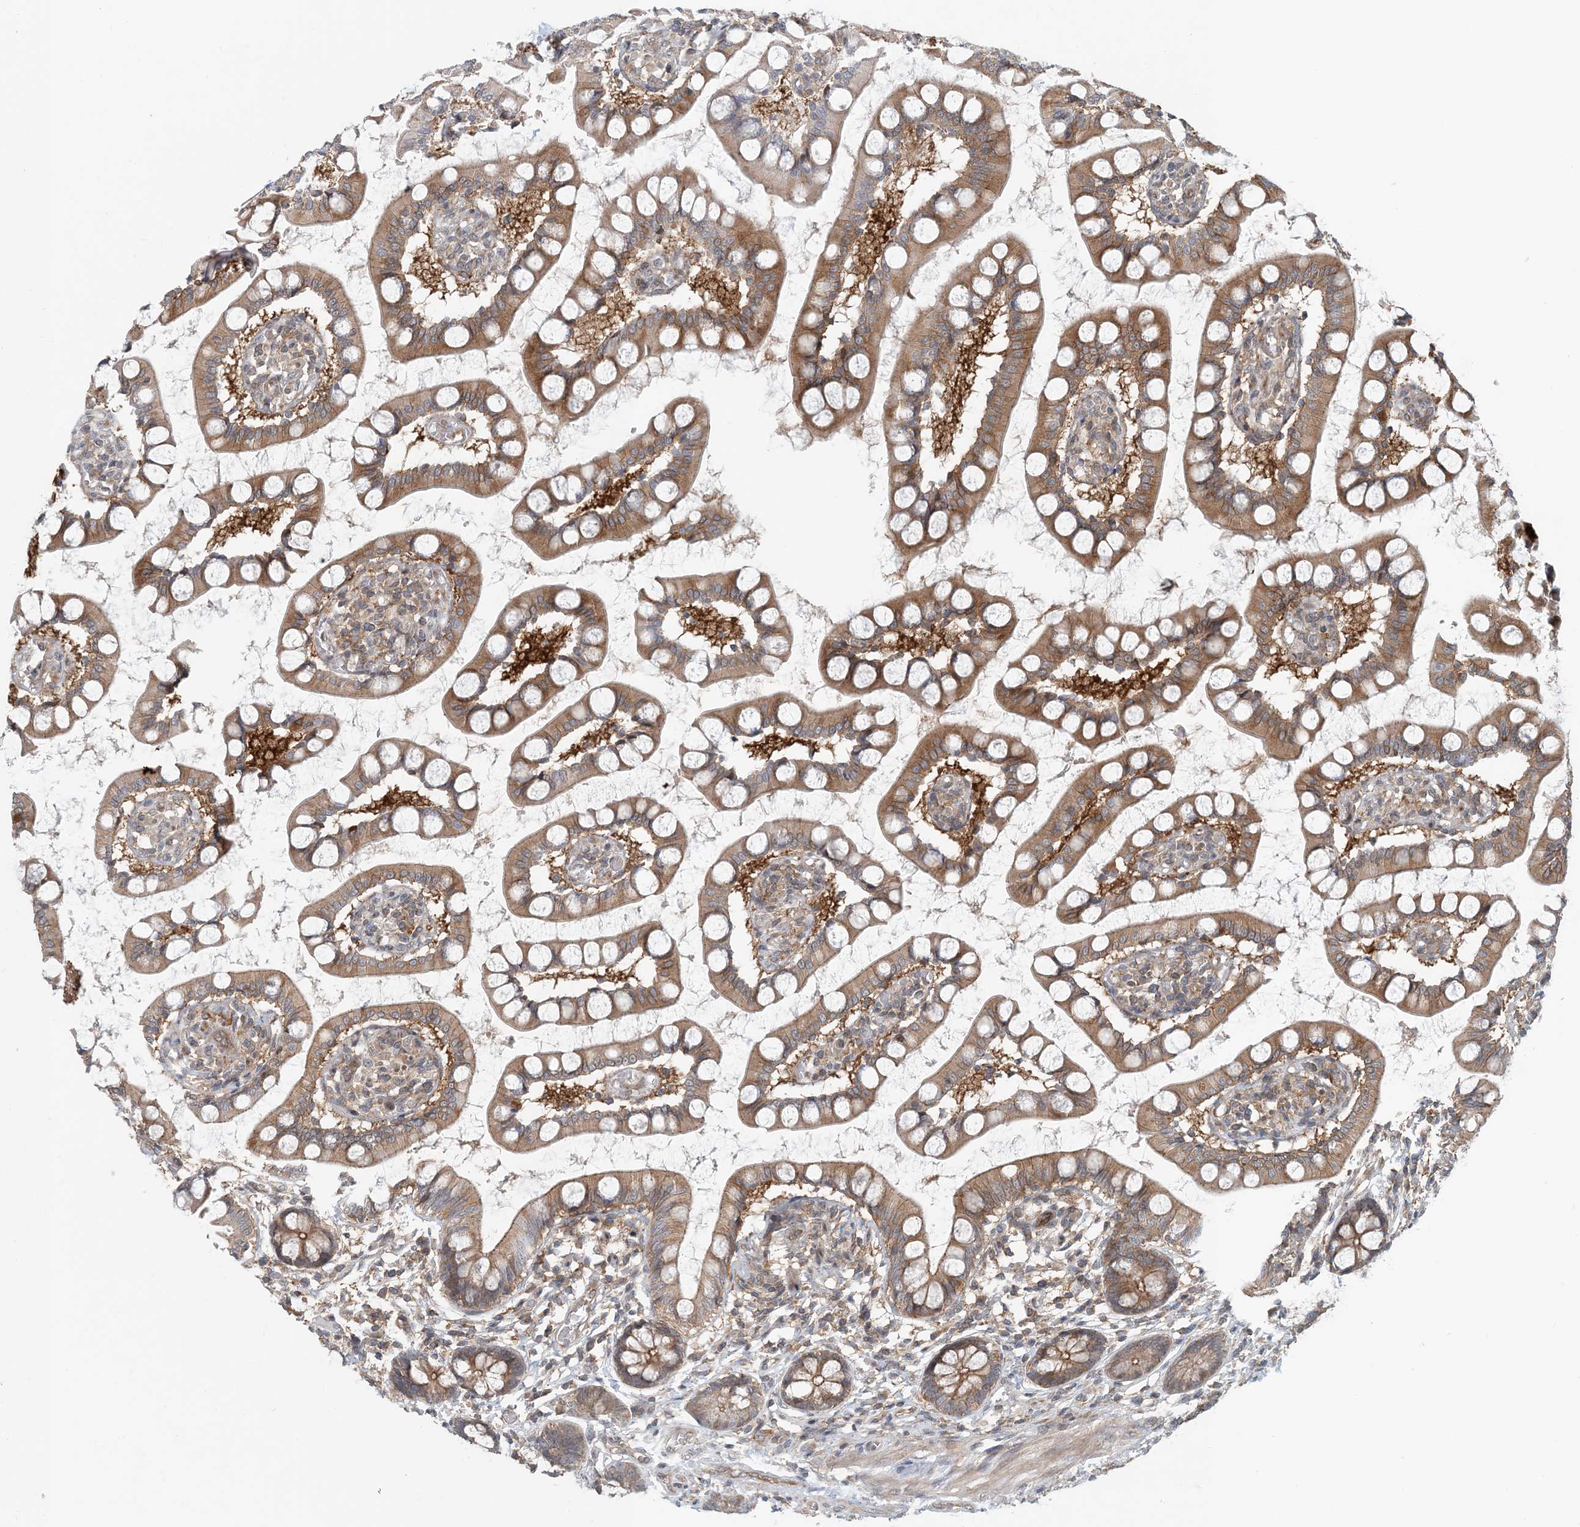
{"staining": {"intensity": "moderate", "quantity": ">75%", "location": "cytoplasmic/membranous"}, "tissue": "small intestine", "cell_type": "Glandular cells", "image_type": "normal", "snomed": [{"axis": "morphology", "description": "Normal tissue, NOS"}, {"axis": "topography", "description": "Small intestine"}], "caption": "Approximately >75% of glandular cells in normal human small intestine demonstrate moderate cytoplasmic/membranous protein expression as visualized by brown immunohistochemical staining.", "gene": "ATP13A2", "patient": {"sex": "male", "age": 52}}